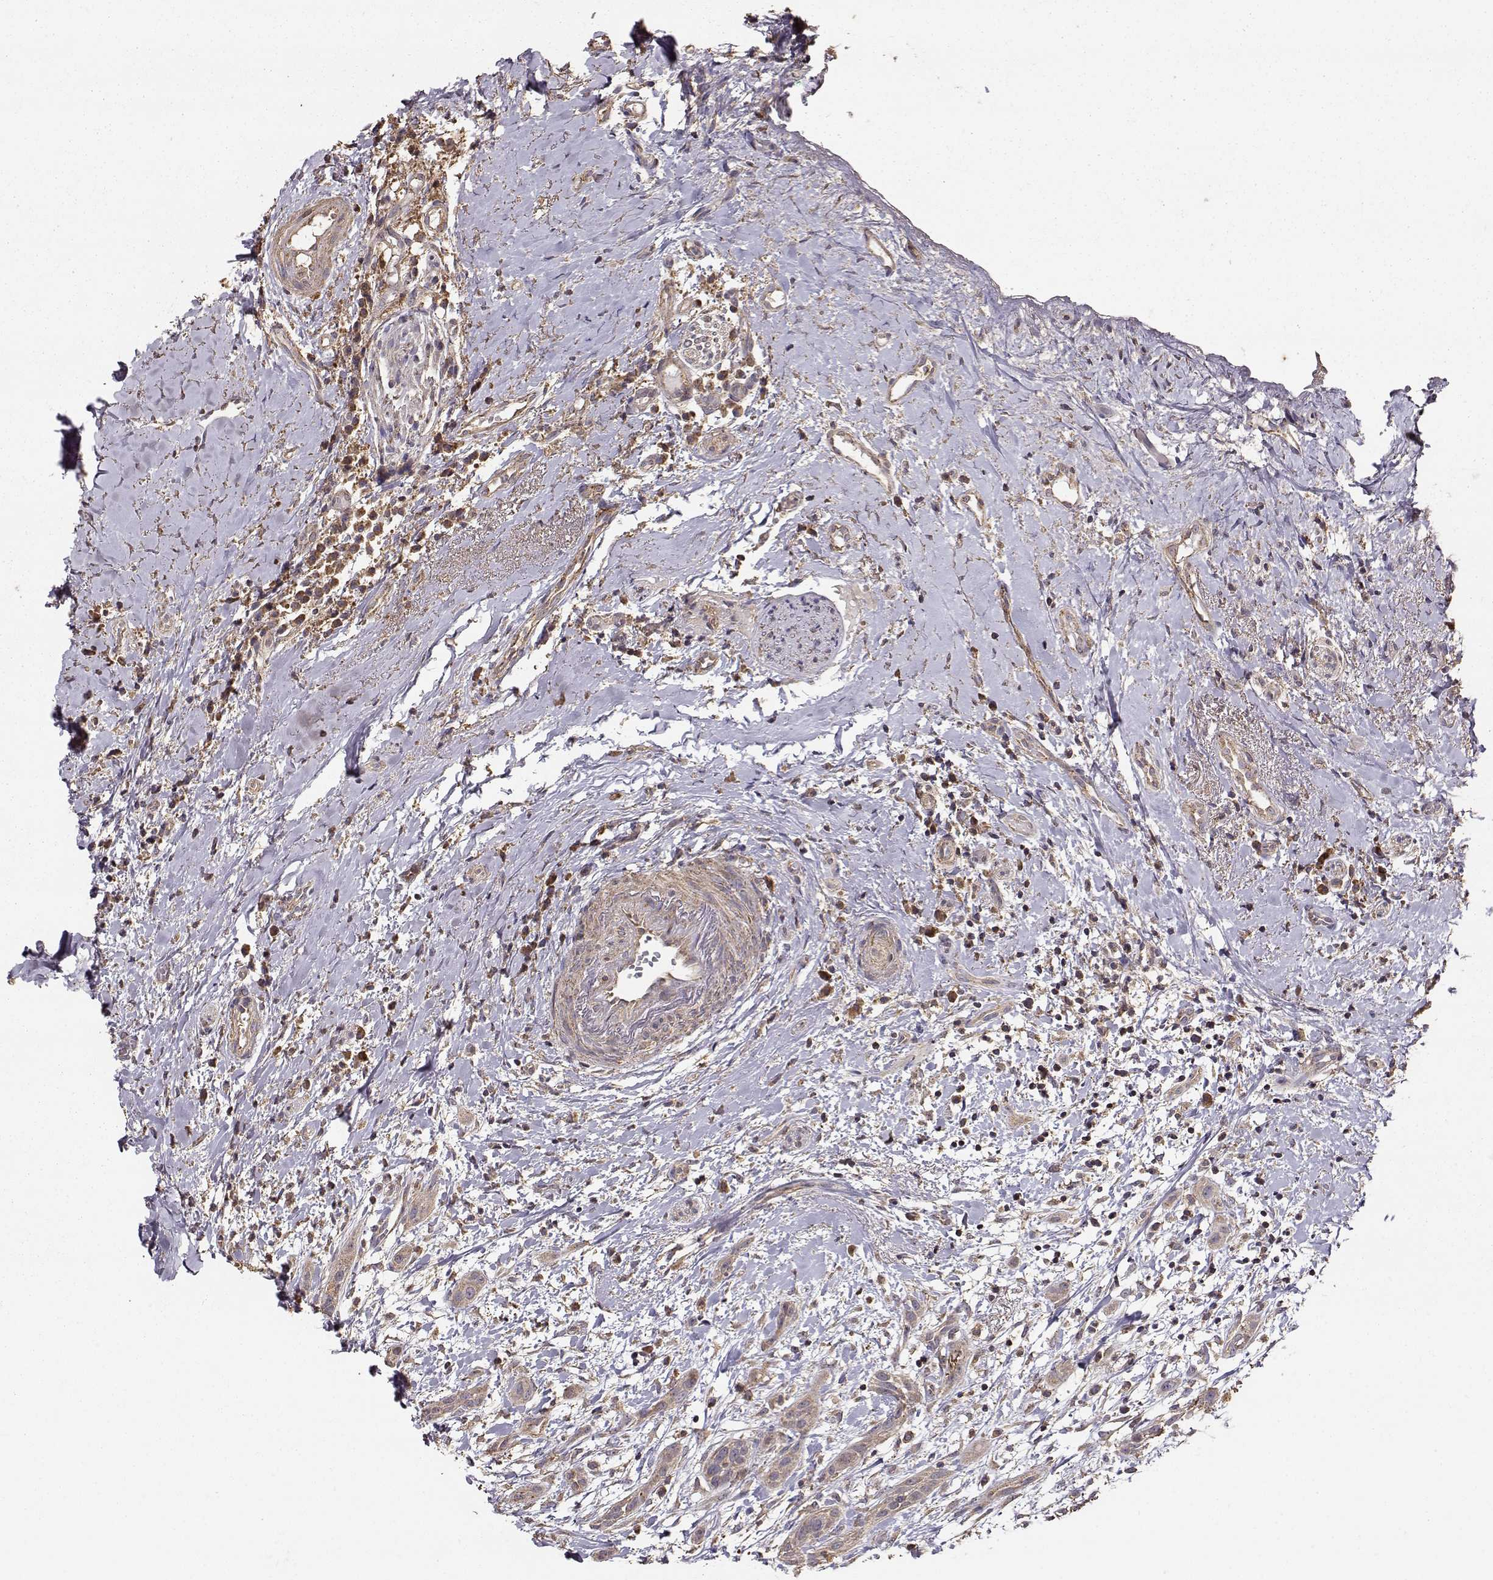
{"staining": {"intensity": "weak", "quantity": ">75%", "location": "cytoplasmic/membranous"}, "tissue": "head and neck cancer", "cell_type": "Tumor cells", "image_type": "cancer", "snomed": [{"axis": "morphology", "description": "Normal tissue, NOS"}, {"axis": "morphology", "description": "Squamous cell carcinoma, NOS"}, {"axis": "topography", "description": "Oral tissue"}, {"axis": "topography", "description": "Salivary gland"}, {"axis": "topography", "description": "Head-Neck"}], "caption": "Human head and neck cancer stained for a protein (brown) displays weak cytoplasmic/membranous positive positivity in about >75% of tumor cells.", "gene": "TARS3", "patient": {"sex": "female", "age": 62}}